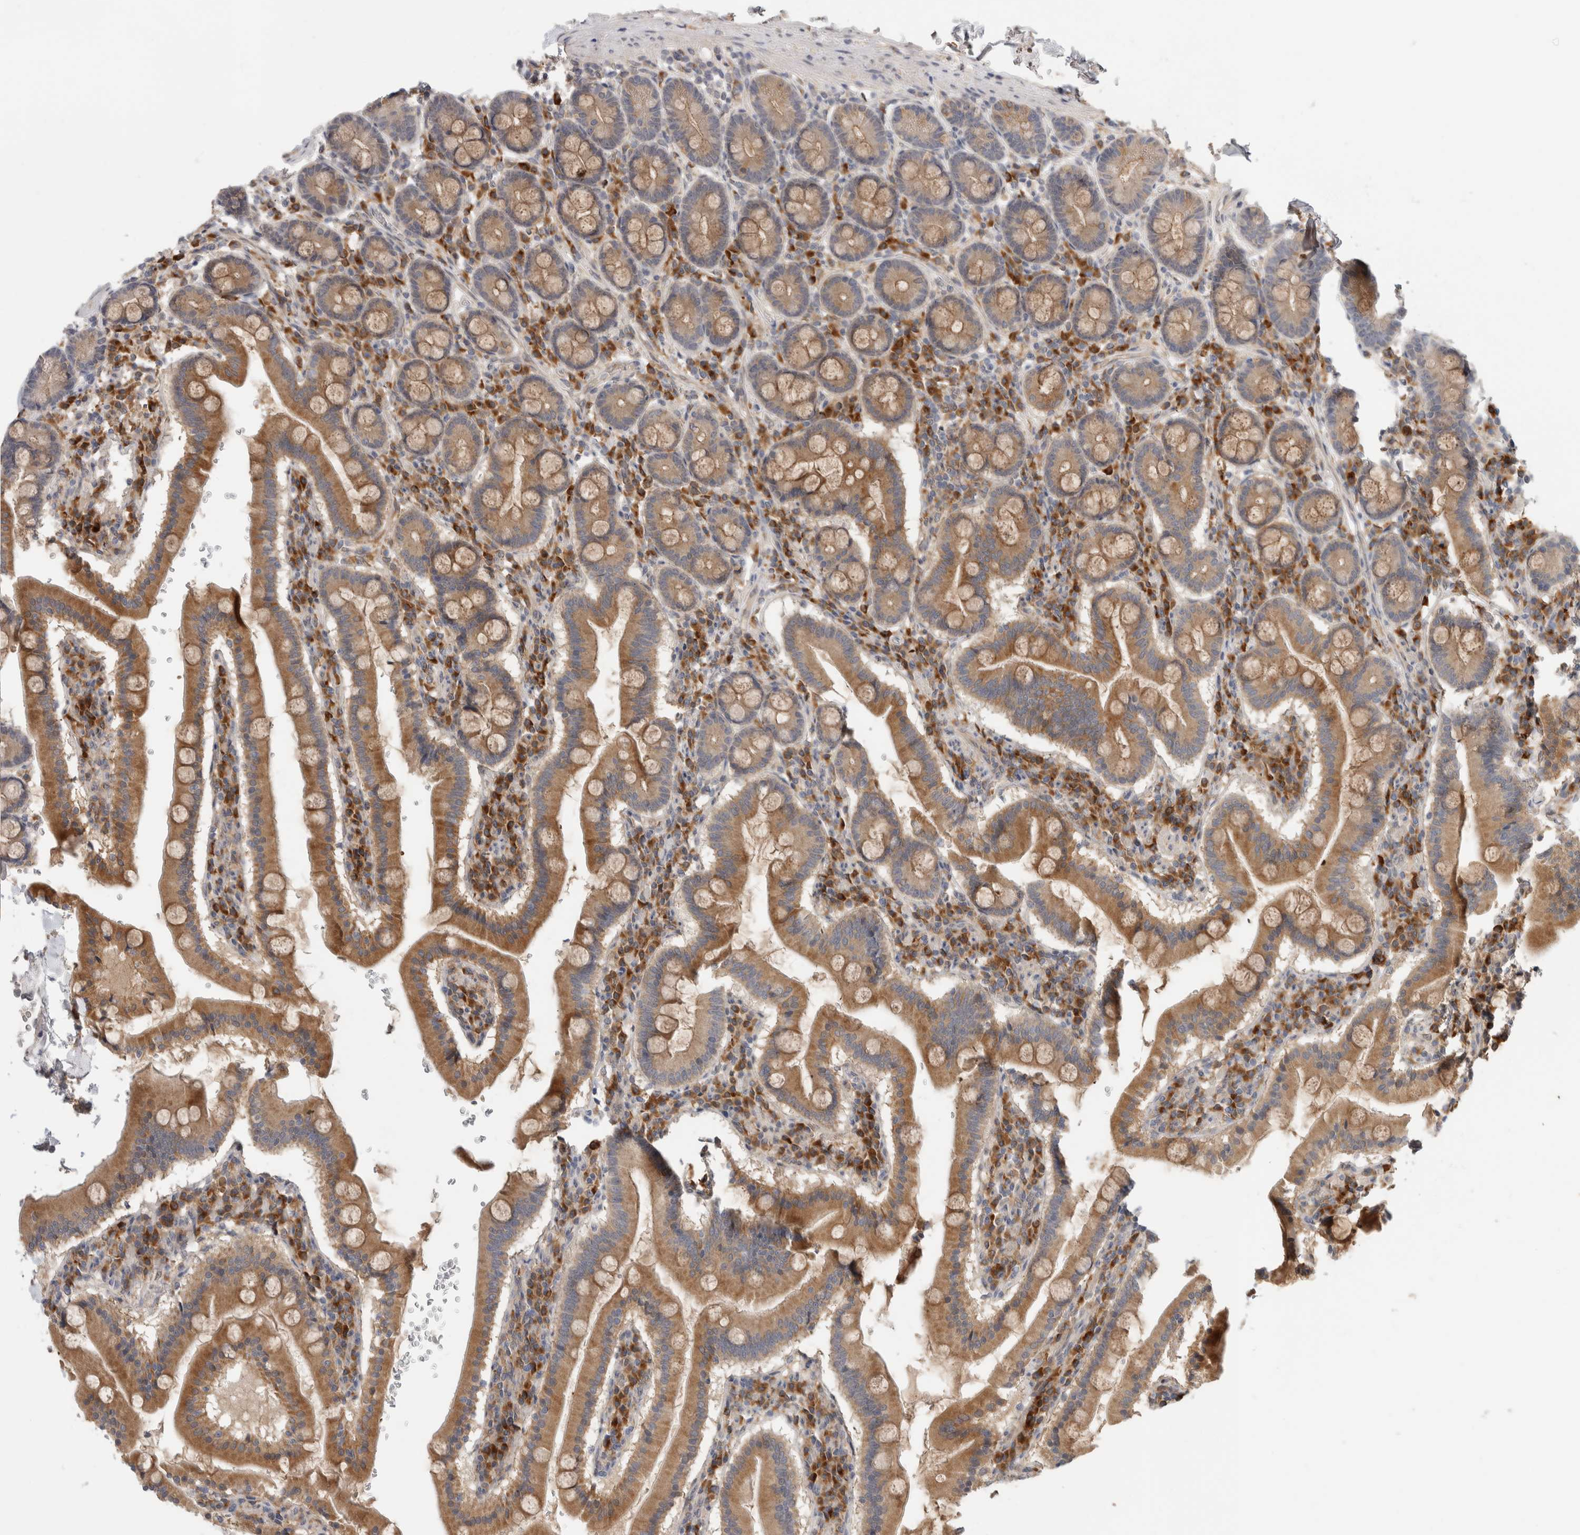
{"staining": {"intensity": "strong", "quantity": ">75%", "location": "cytoplasmic/membranous"}, "tissue": "duodenum", "cell_type": "Glandular cells", "image_type": "normal", "snomed": [{"axis": "morphology", "description": "Normal tissue, NOS"}, {"axis": "morphology", "description": "Adenocarcinoma, NOS"}, {"axis": "topography", "description": "Pancreas"}, {"axis": "topography", "description": "Duodenum"}], "caption": "Immunohistochemistry (IHC) micrograph of normal duodenum: human duodenum stained using IHC demonstrates high levels of strong protein expression localized specifically in the cytoplasmic/membranous of glandular cells, appearing as a cytoplasmic/membranous brown color.", "gene": "APOL2", "patient": {"sex": "male", "age": 50}}